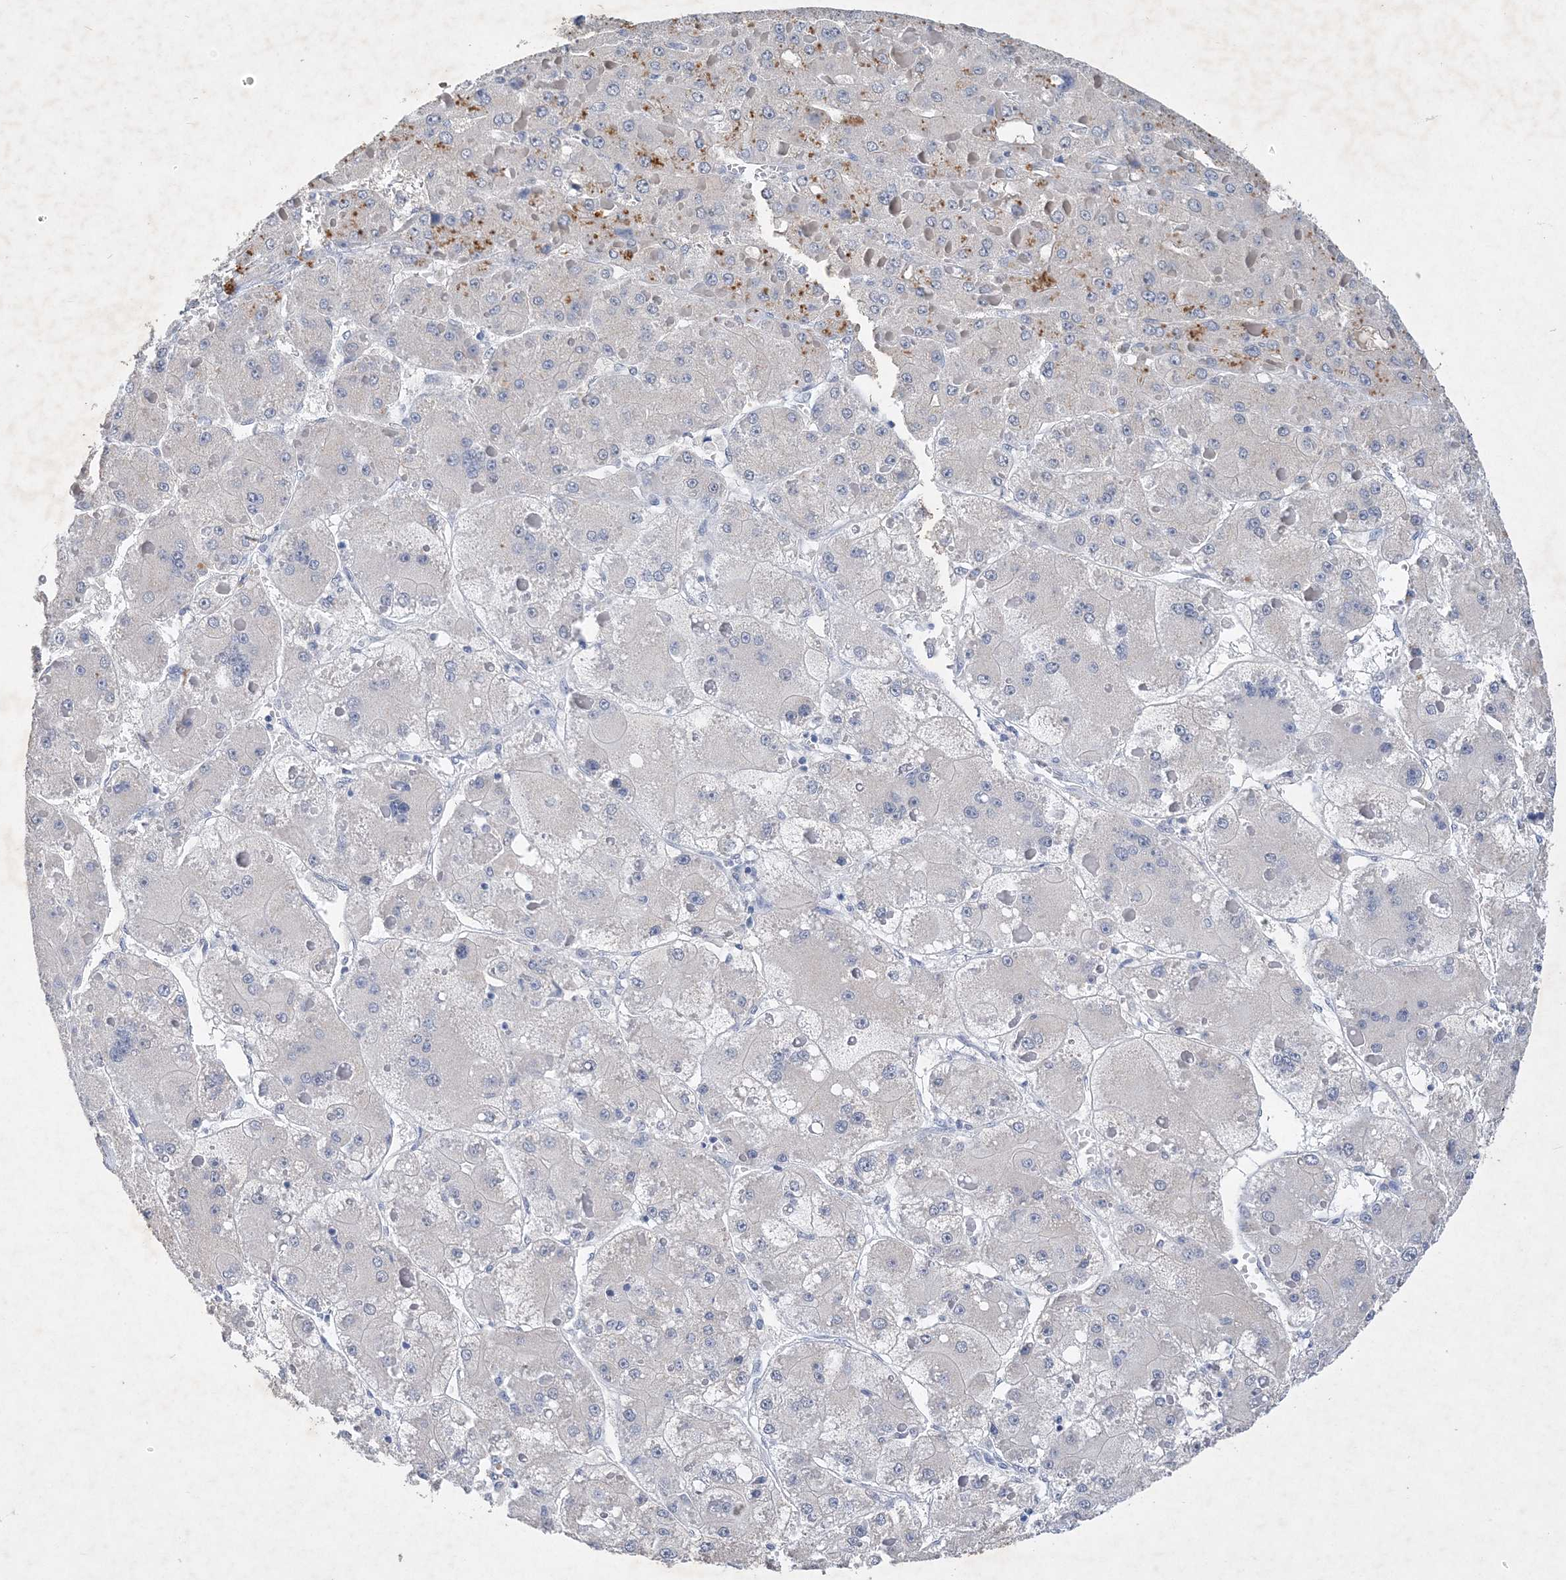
{"staining": {"intensity": "weak", "quantity": "<25%", "location": "cytoplasmic/membranous"}, "tissue": "liver cancer", "cell_type": "Tumor cells", "image_type": "cancer", "snomed": [{"axis": "morphology", "description": "Carcinoma, Hepatocellular, NOS"}, {"axis": "topography", "description": "Liver"}], "caption": "DAB immunohistochemical staining of human liver hepatocellular carcinoma exhibits no significant staining in tumor cells.", "gene": "C11orf58", "patient": {"sex": "female", "age": 73}}